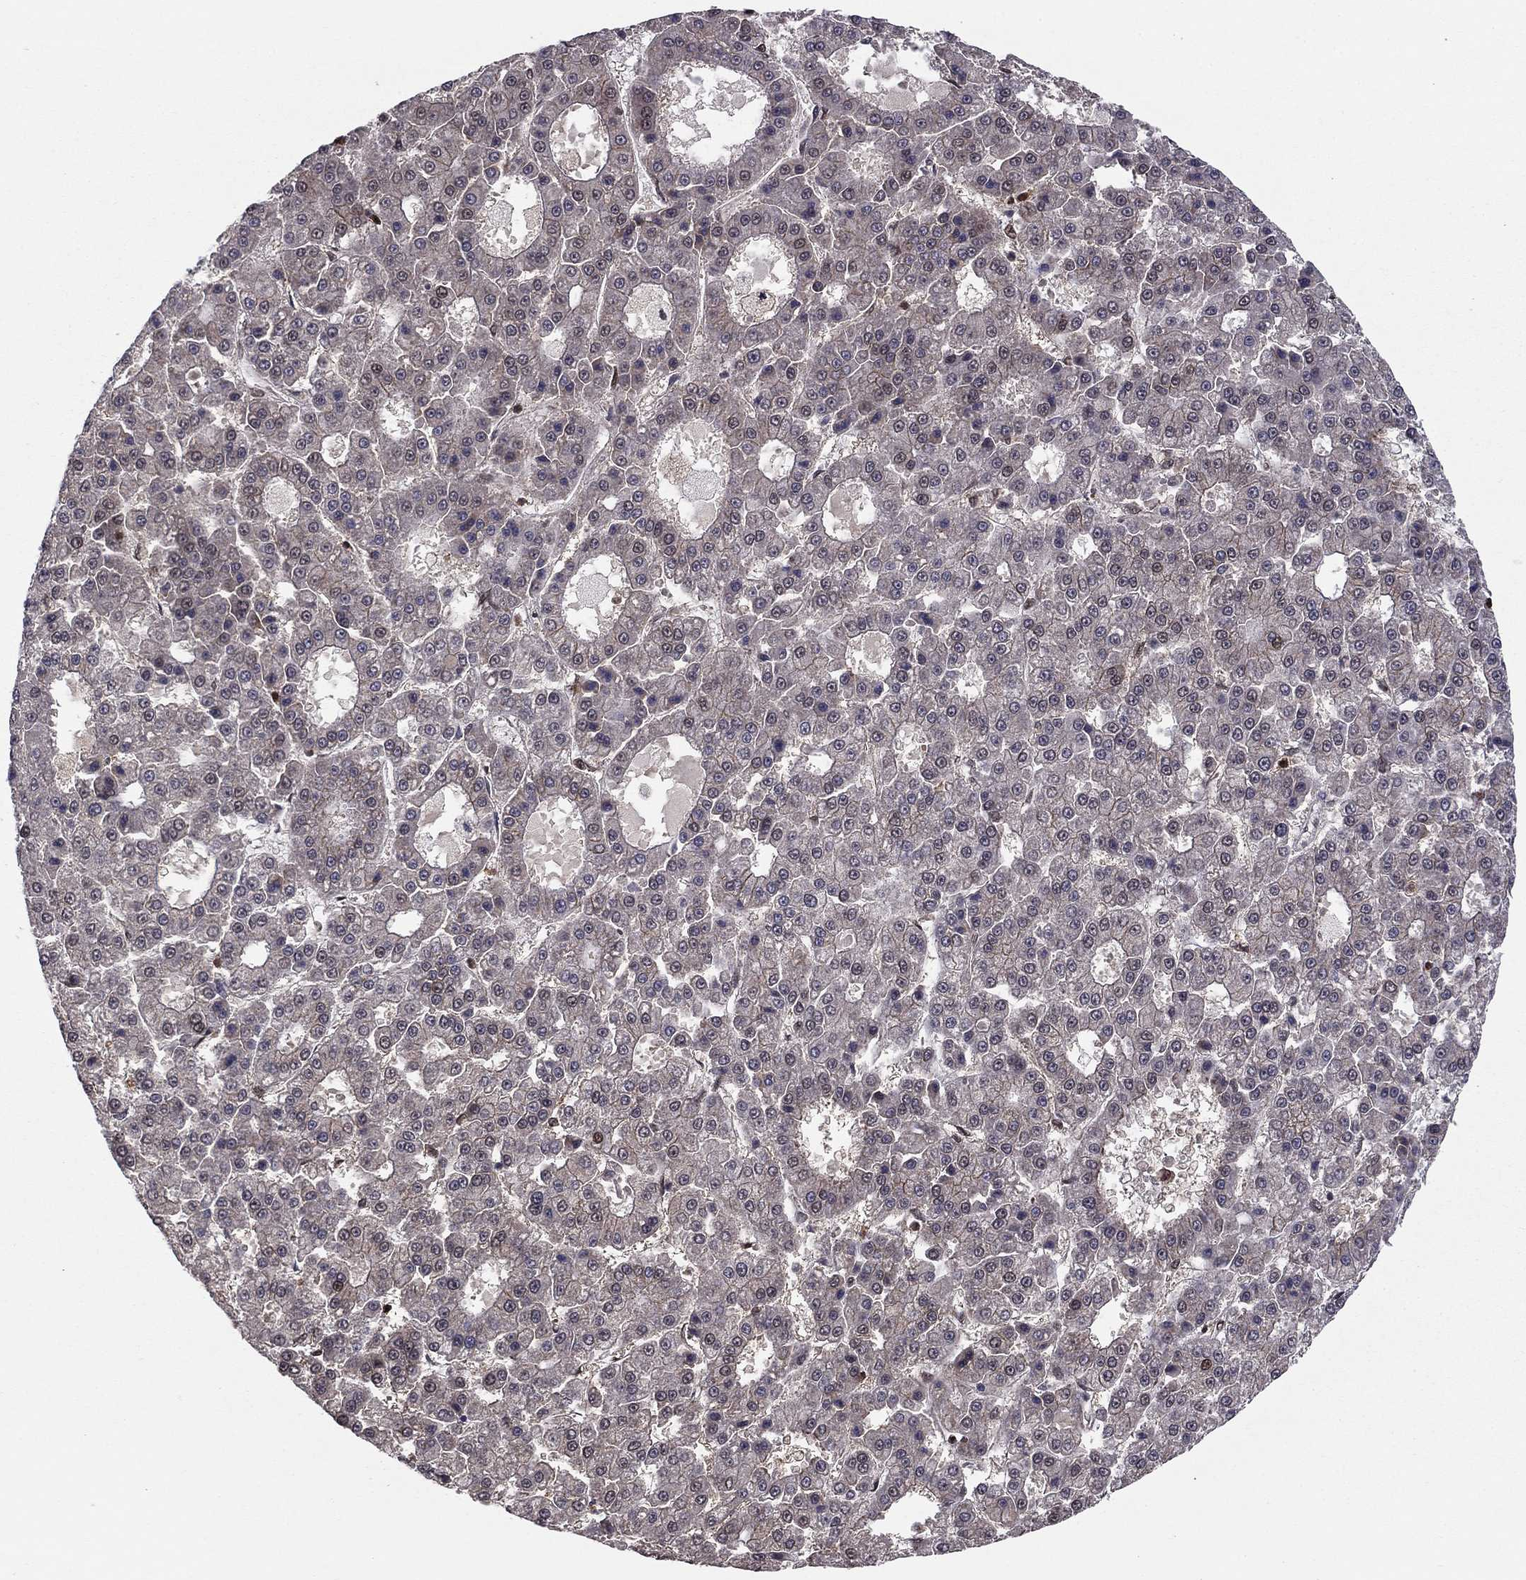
{"staining": {"intensity": "negative", "quantity": "none", "location": "none"}, "tissue": "liver cancer", "cell_type": "Tumor cells", "image_type": "cancer", "snomed": [{"axis": "morphology", "description": "Carcinoma, Hepatocellular, NOS"}, {"axis": "topography", "description": "Liver"}], "caption": "Tumor cells show no significant expression in hepatocellular carcinoma (liver).", "gene": "SSX2IP", "patient": {"sex": "male", "age": 70}}